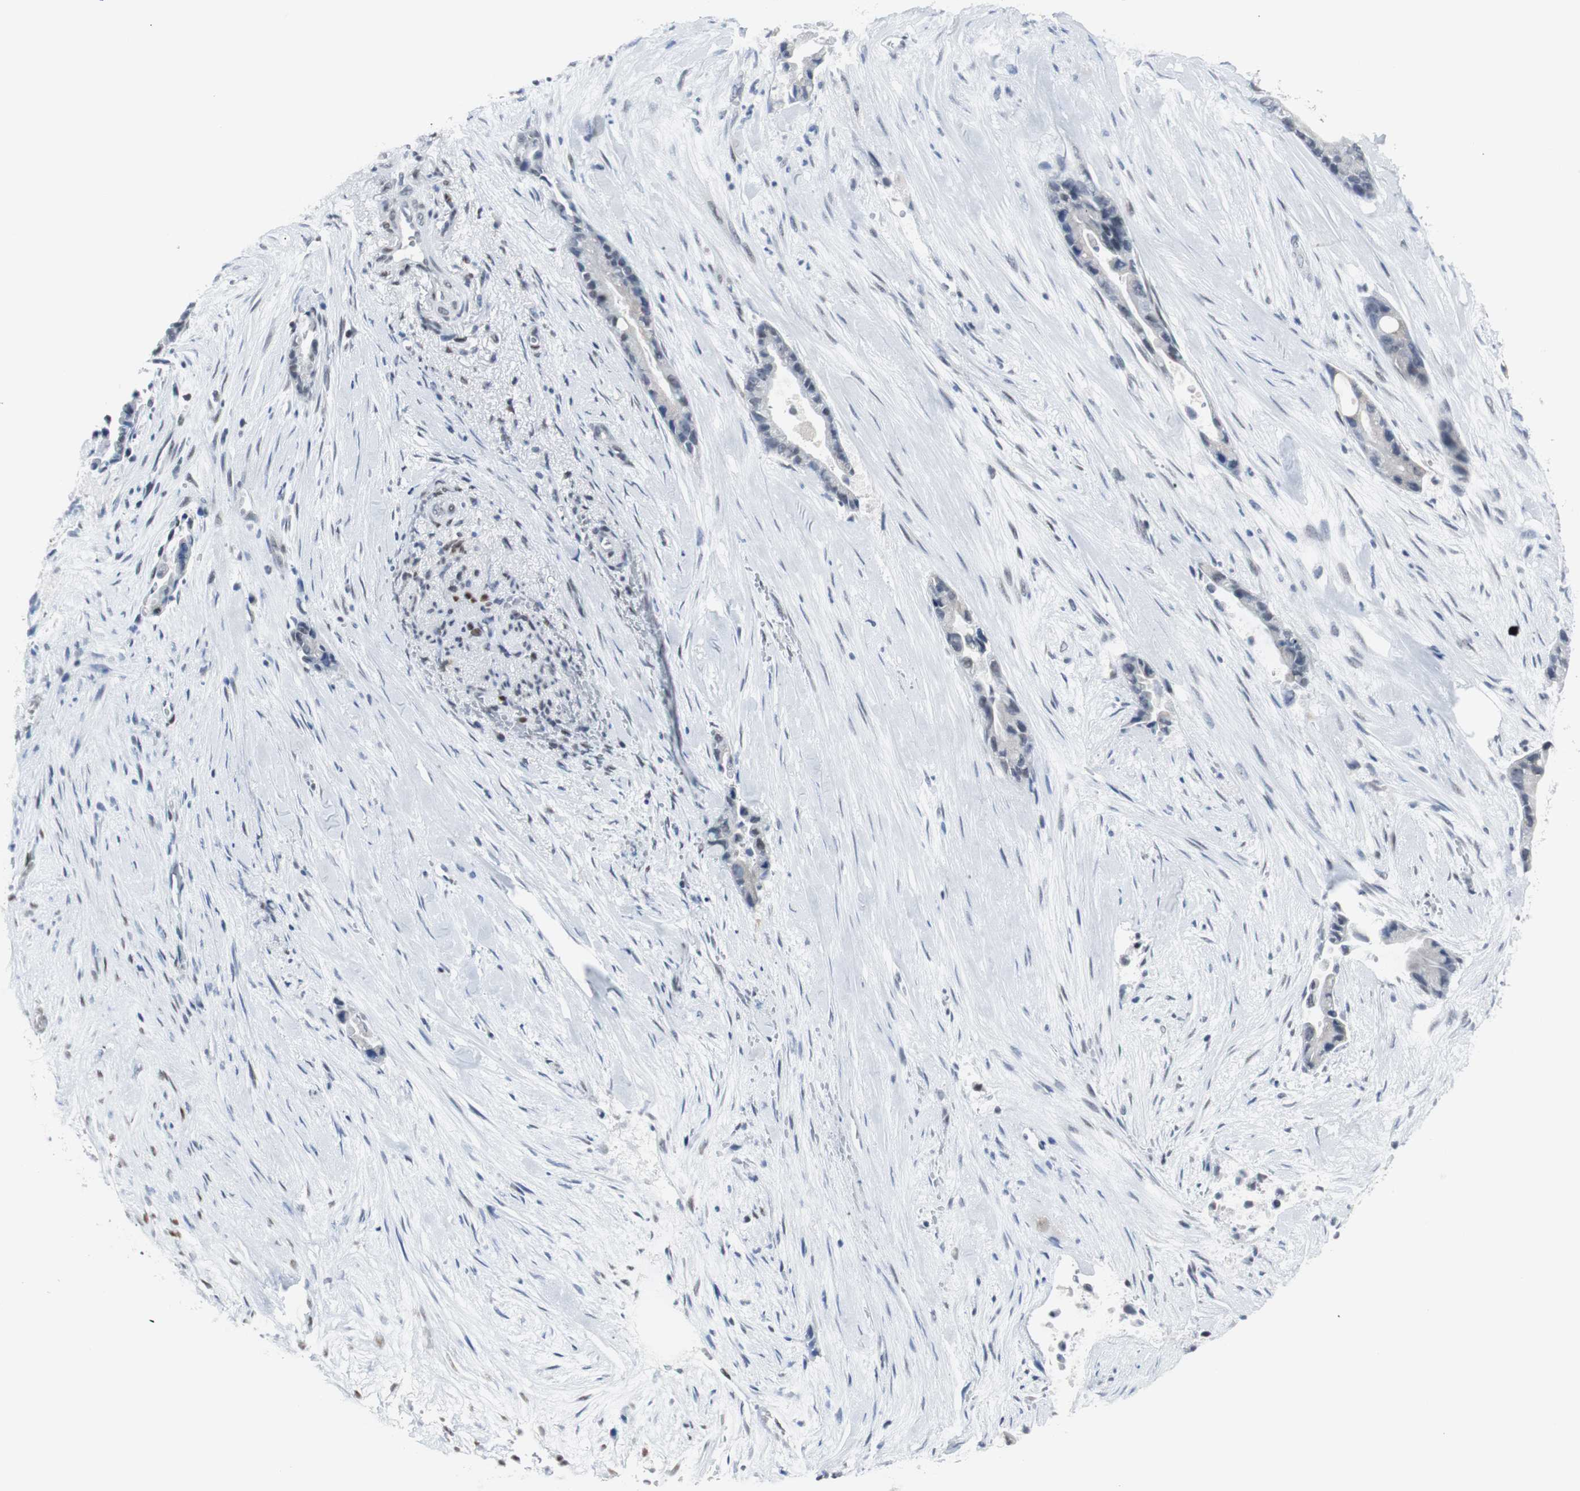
{"staining": {"intensity": "negative", "quantity": "none", "location": "none"}, "tissue": "liver cancer", "cell_type": "Tumor cells", "image_type": "cancer", "snomed": [{"axis": "morphology", "description": "Cholangiocarcinoma"}, {"axis": "topography", "description": "Liver"}], "caption": "The IHC histopathology image has no significant positivity in tumor cells of liver cancer (cholangiocarcinoma) tissue.", "gene": "ZHX2", "patient": {"sex": "female", "age": 55}}